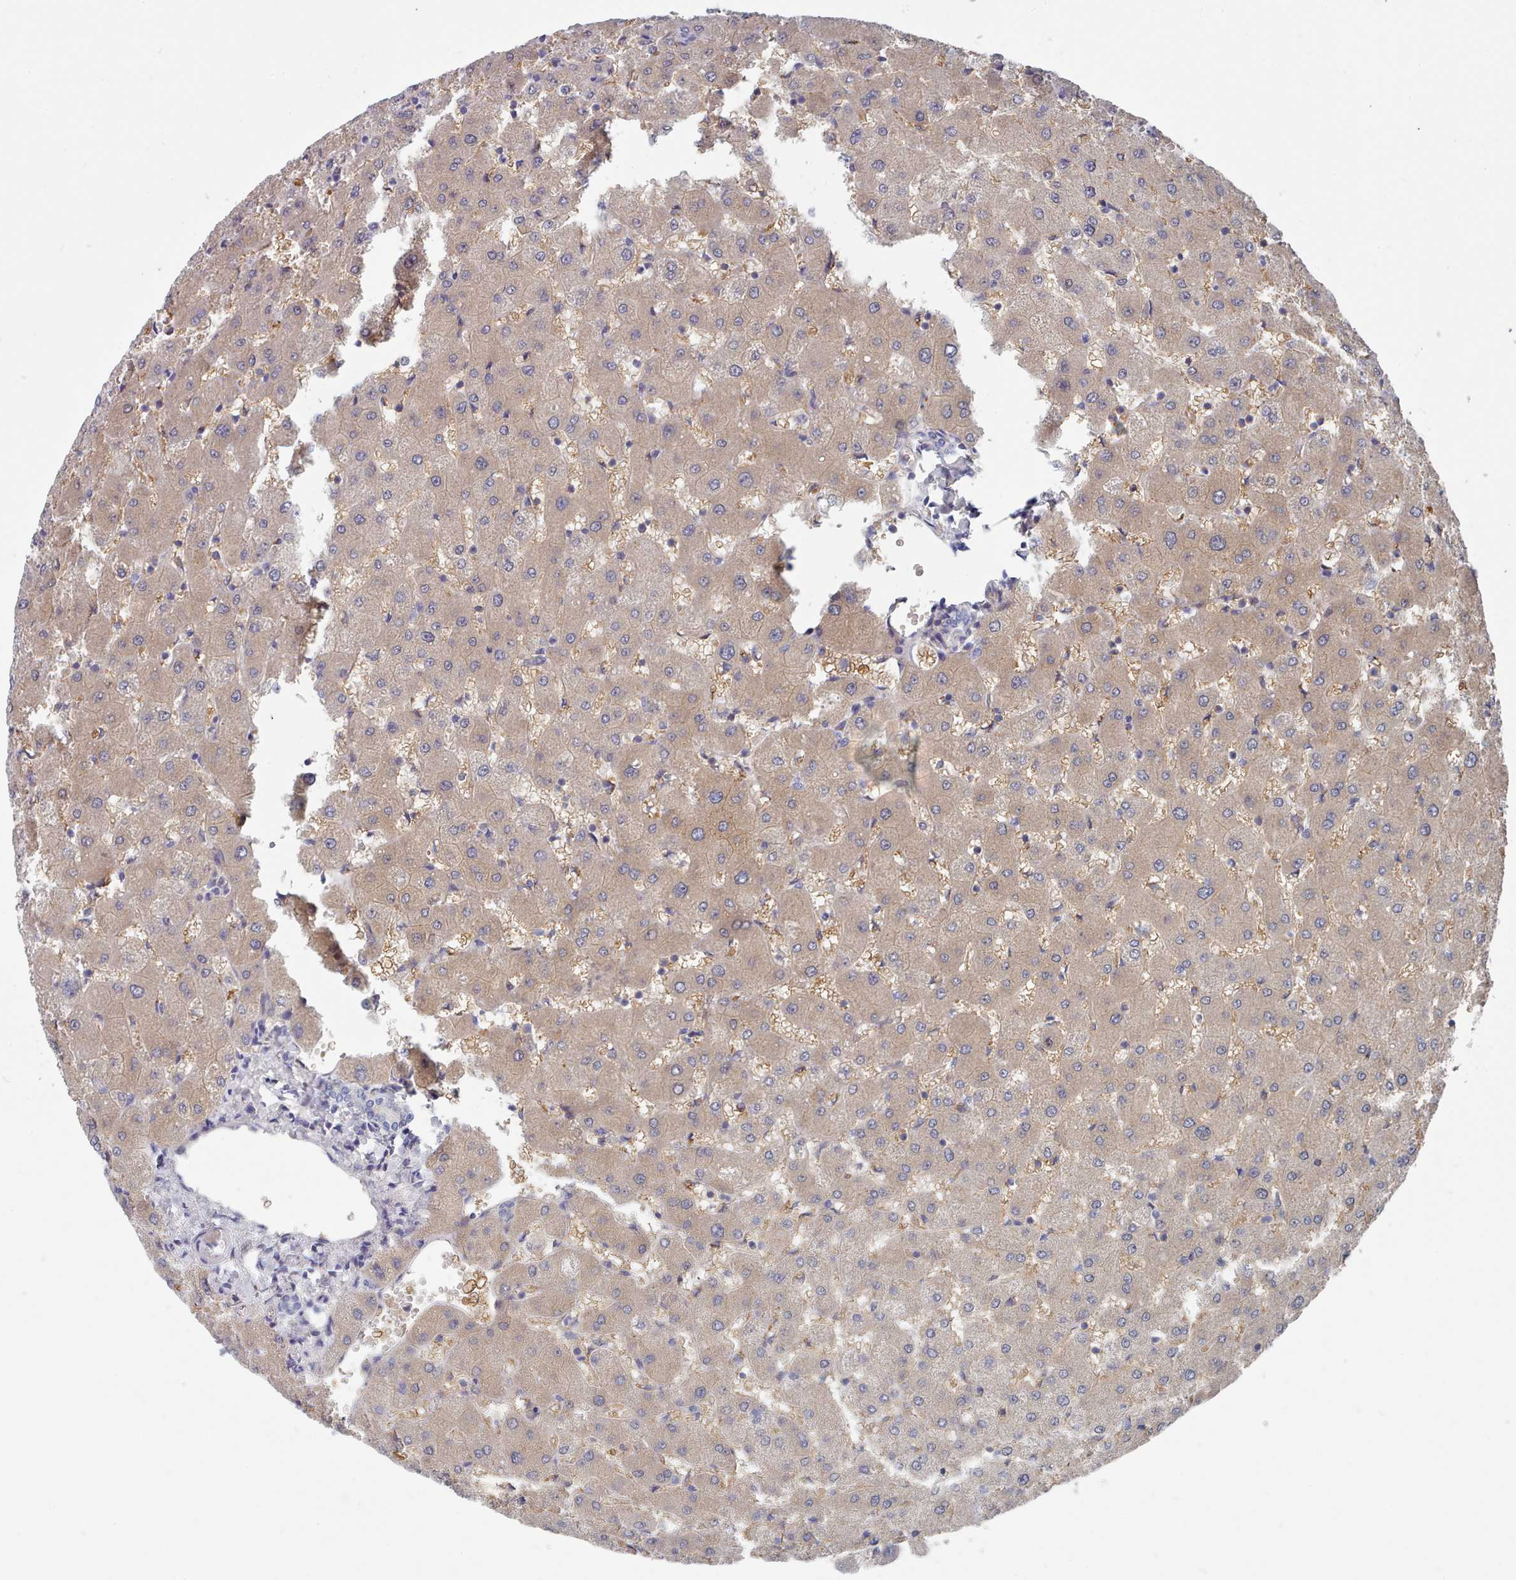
{"staining": {"intensity": "moderate", "quantity": "<25%", "location": "cytoplasmic/membranous"}, "tissue": "liver", "cell_type": "Cholangiocytes", "image_type": "normal", "snomed": [{"axis": "morphology", "description": "Normal tissue, NOS"}, {"axis": "topography", "description": "Liver"}], "caption": "Protein analysis of normal liver shows moderate cytoplasmic/membranous staining in approximately <25% of cholangiocytes. The staining is performed using DAB (3,3'-diaminobenzidine) brown chromogen to label protein expression. The nuclei are counter-stained blue using hematoxylin.", "gene": "ENSG00000285188", "patient": {"sex": "female", "age": 63}}